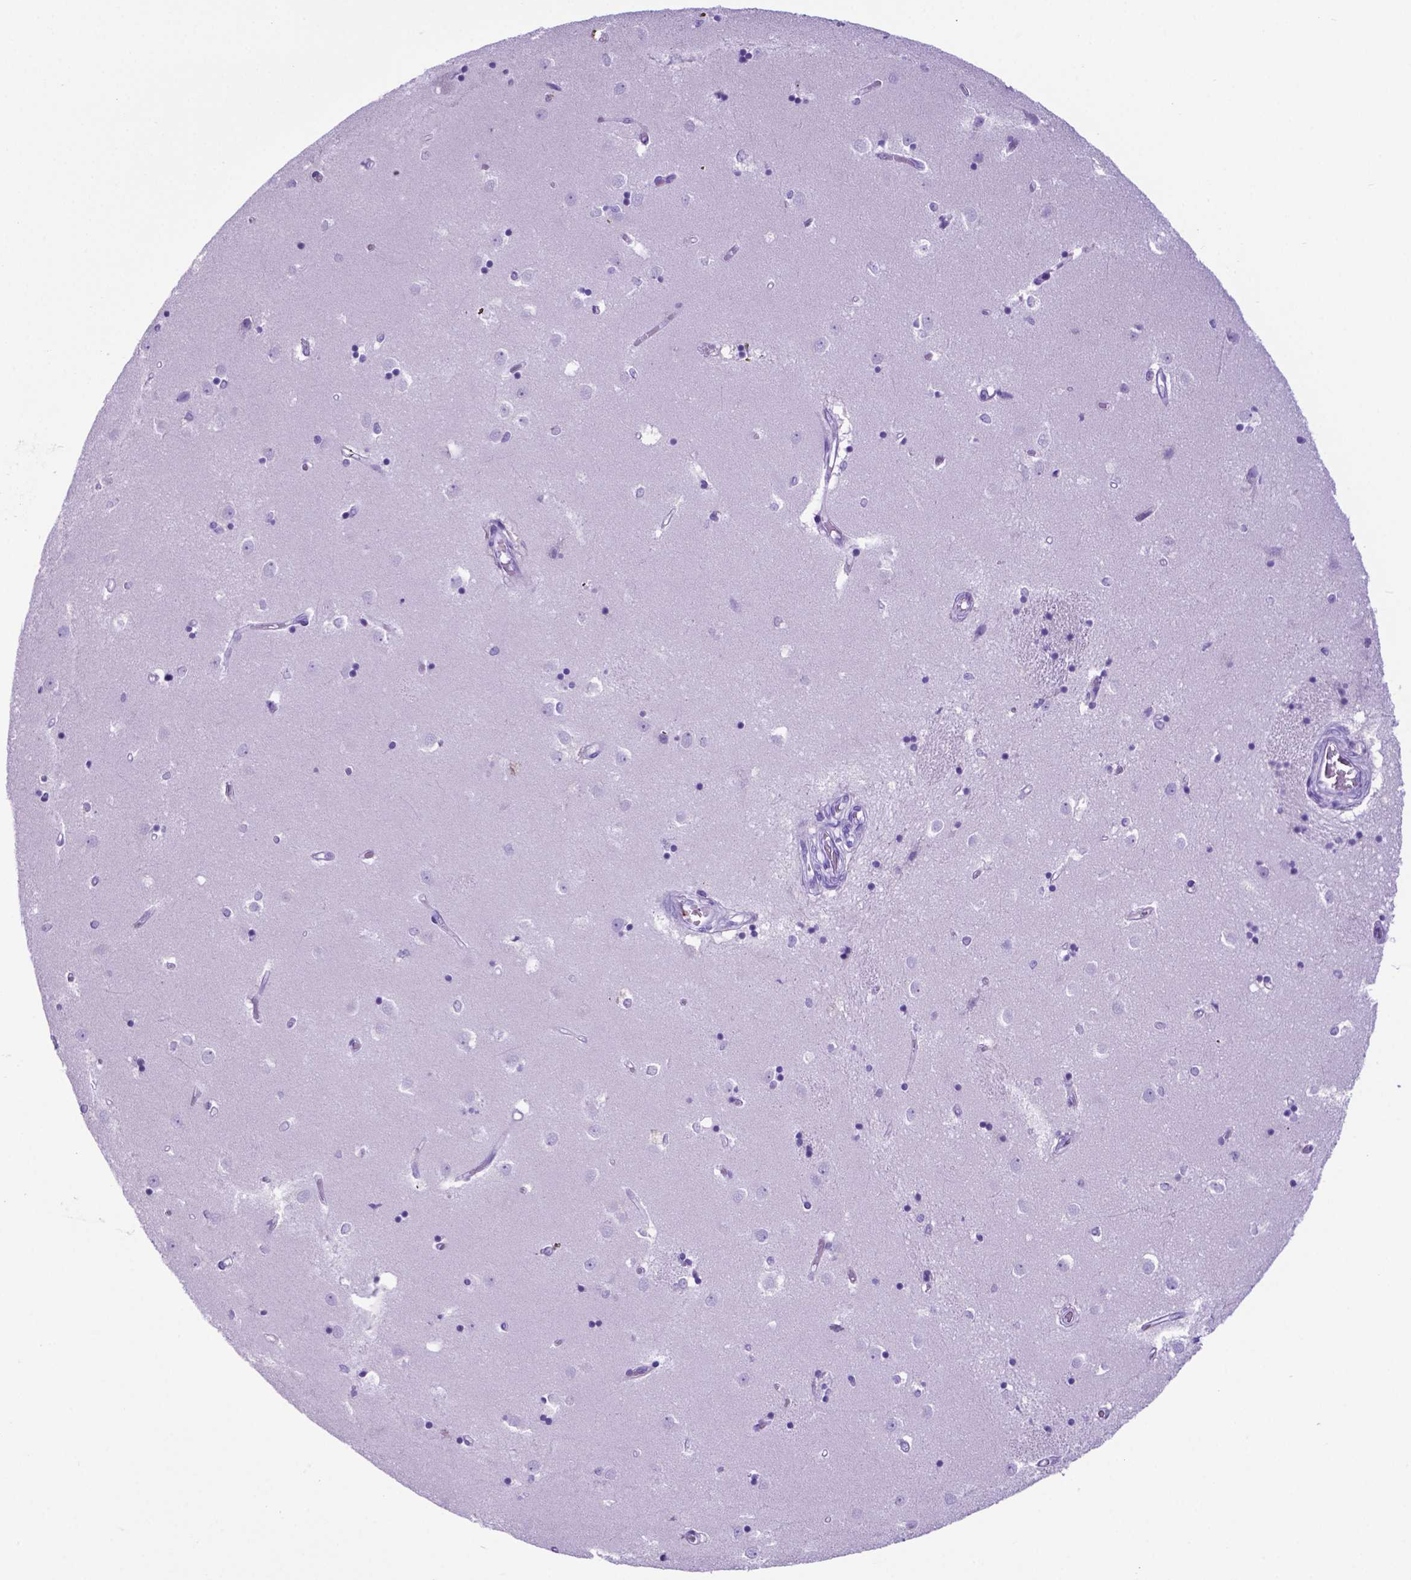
{"staining": {"intensity": "negative", "quantity": "none", "location": "none"}, "tissue": "caudate", "cell_type": "Glial cells", "image_type": "normal", "snomed": [{"axis": "morphology", "description": "Normal tissue, NOS"}, {"axis": "topography", "description": "Lateral ventricle wall"}], "caption": "Immunohistochemistry of normal caudate reveals no staining in glial cells.", "gene": "LZTR1", "patient": {"sex": "male", "age": 54}}